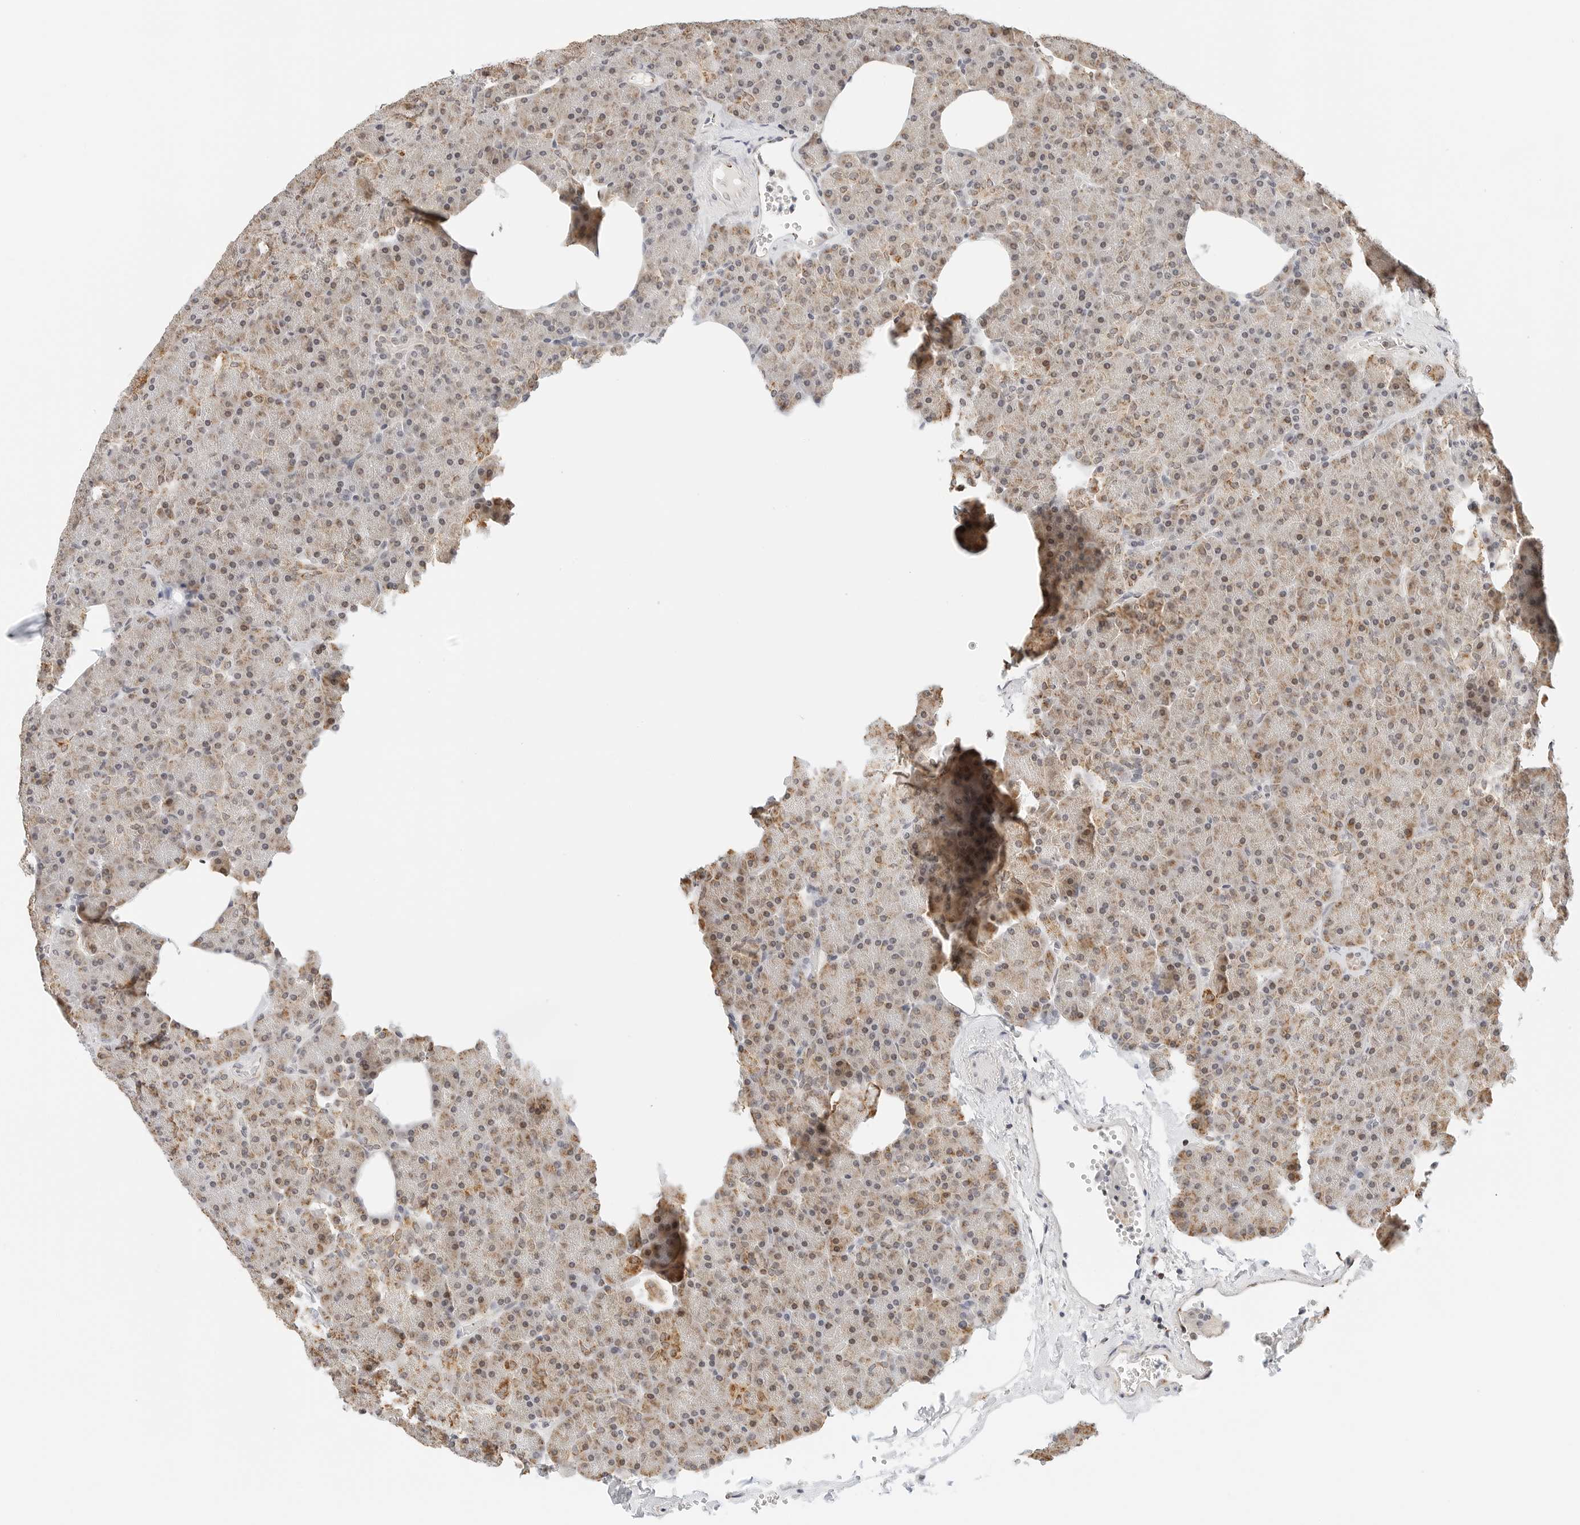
{"staining": {"intensity": "moderate", "quantity": "25%-75%", "location": "cytoplasmic/membranous"}, "tissue": "pancreas", "cell_type": "Exocrine glandular cells", "image_type": "normal", "snomed": [{"axis": "morphology", "description": "Normal tissue, NOS"}, {"axis": "morphology", "description": "Carcinoid, malignant, NOS"}, {"axis": "topography", "description": "Pancreas"}], "caption": "Protein analysis of unremarkable pancreas exhibits moderate cytoplasmic/membranous staining in approximately 25%-75% of exocrine glandular cells.", "gene": "ATL1", "patient": {"sex": "female", "age": 35}}